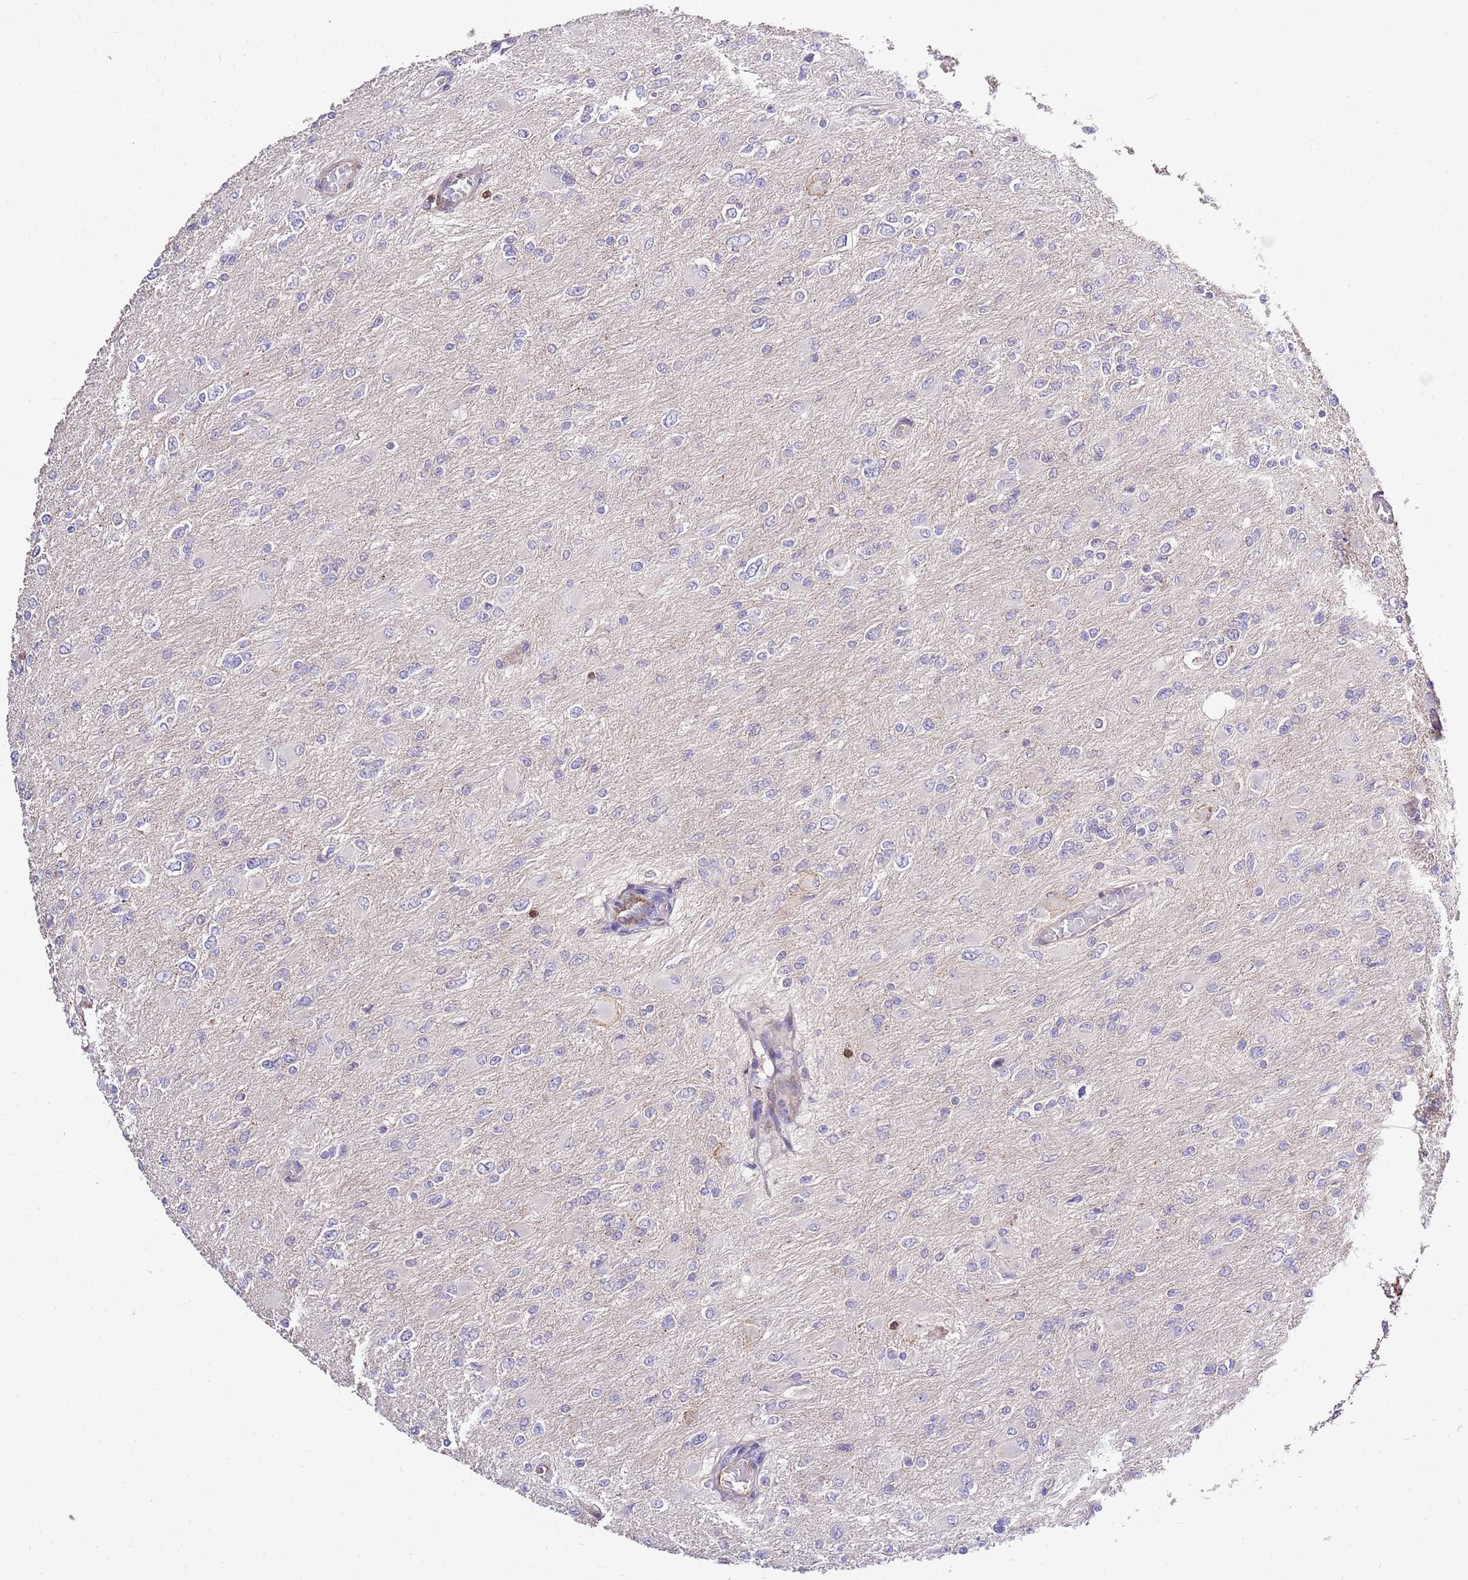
{"staining": {"intensity": "negative", "quantity": "none", "location": "none"}, "tissue": "glioma", "cell_type": "Tumor cells", "image_type": "cancer", "snomed": [{"axis": "morphology", "description": "Glioma, malignant, High grade"}, {"axis": "topography", "description": "Cerebral cortex"}], "caption": "High magnification brightfield microscopy of malignant glioma (high-grade) stained with DAB (brown) and counterstained with hematoxylin (blue): tumor cells show no significant staining.", "gene": "EFHD1", "patient": {"sex": "female", "age": 36}}